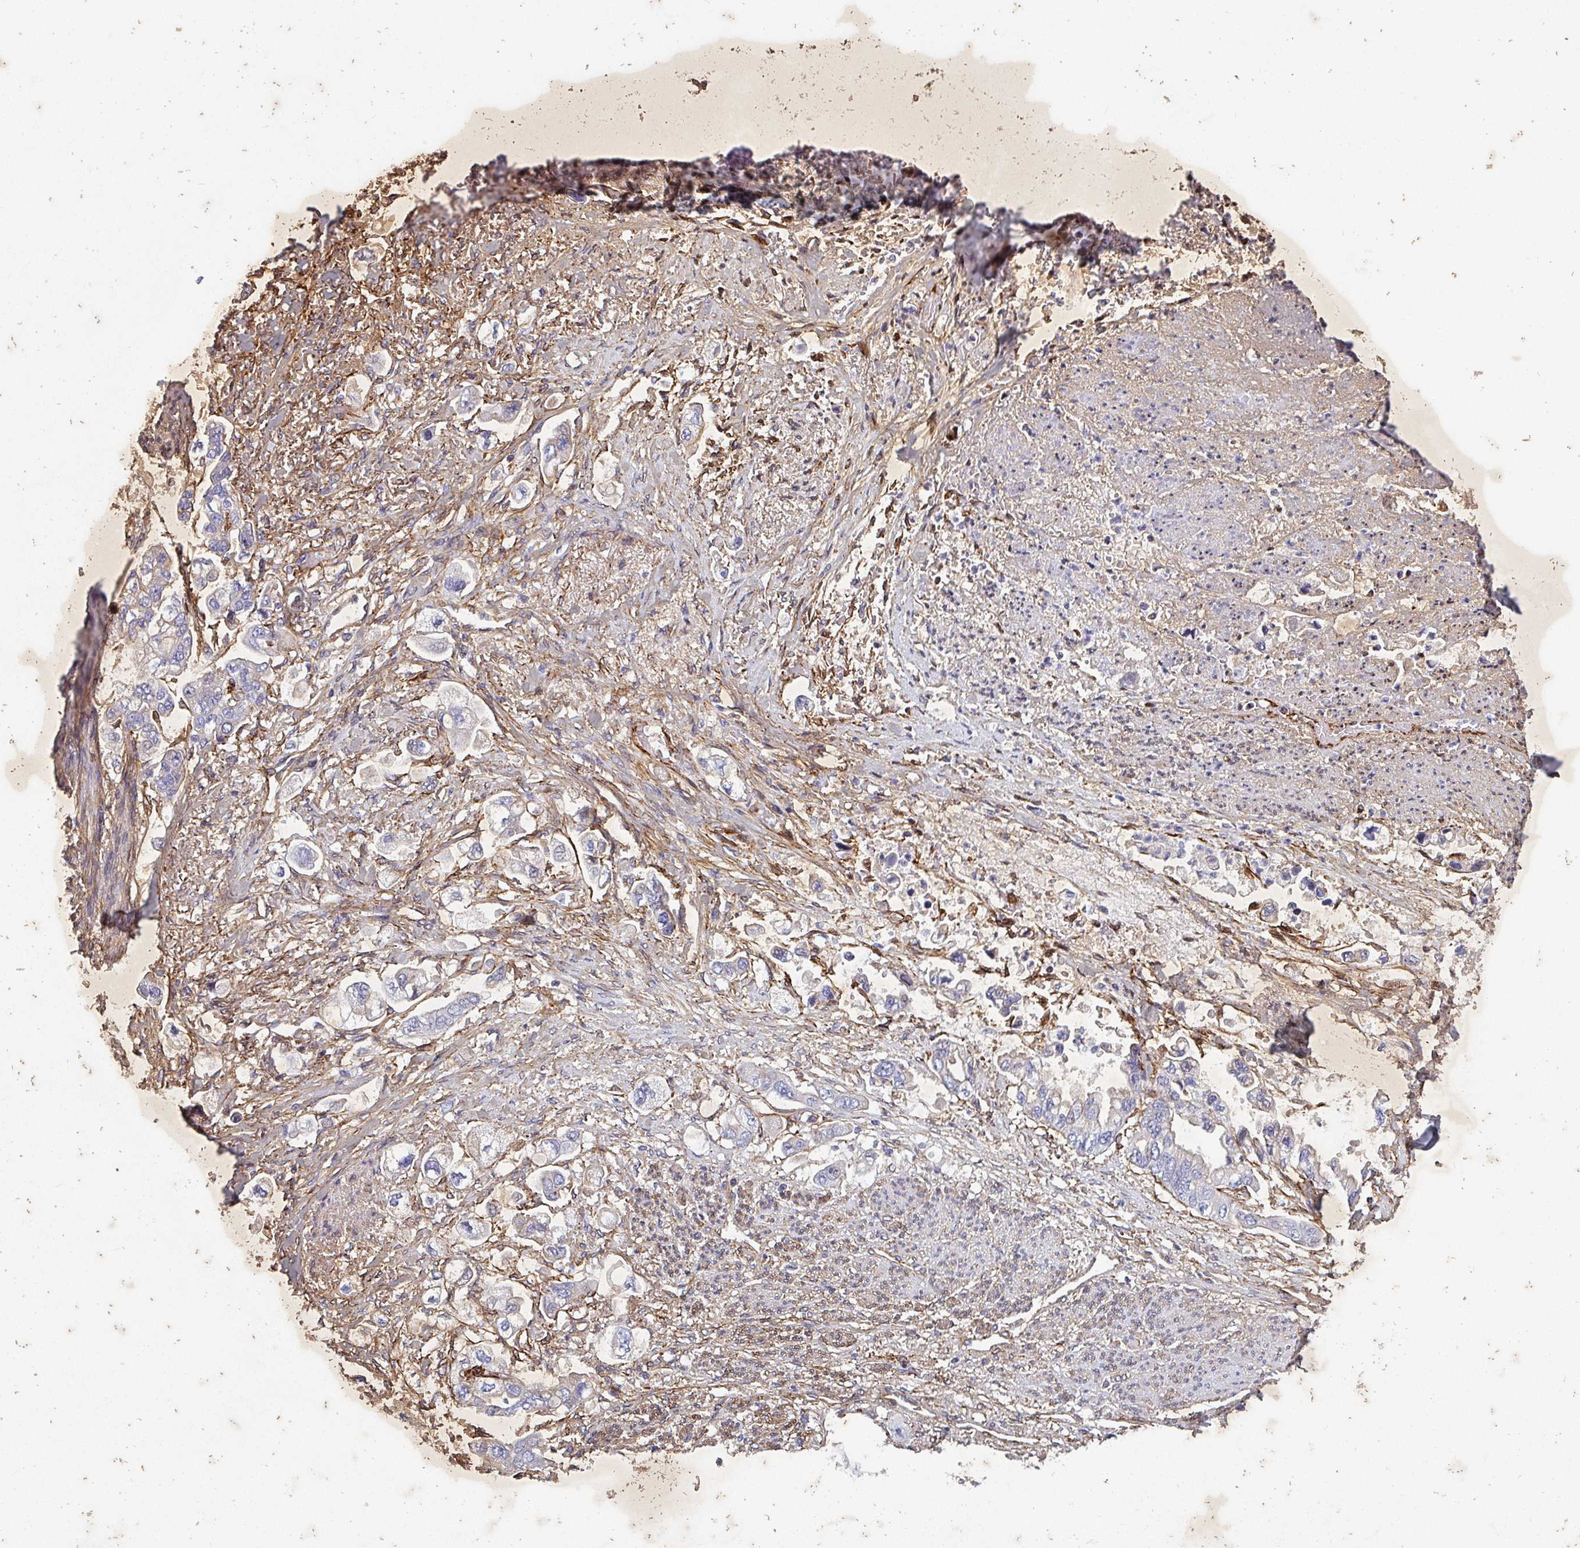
{"staining": {"intensity": "negative", "quantity": "none", "location": "none"}, "tissue": "stomach cancer", "cell_type": "Tumor cells", "image_type": "cancer", "snomed": [{"axis": "morphology", "description": "Adenocarcinoma, NOS"}, {"axis": "topography", "description": "Stomach"}], "caption": "Adenocarcinoma (stomach) stained for a protein using immunohistochemistry (IHC) displays no staining tumor cells.", "gene": "ATP2C2", "patient": {"sex": "male", "age": 62}}